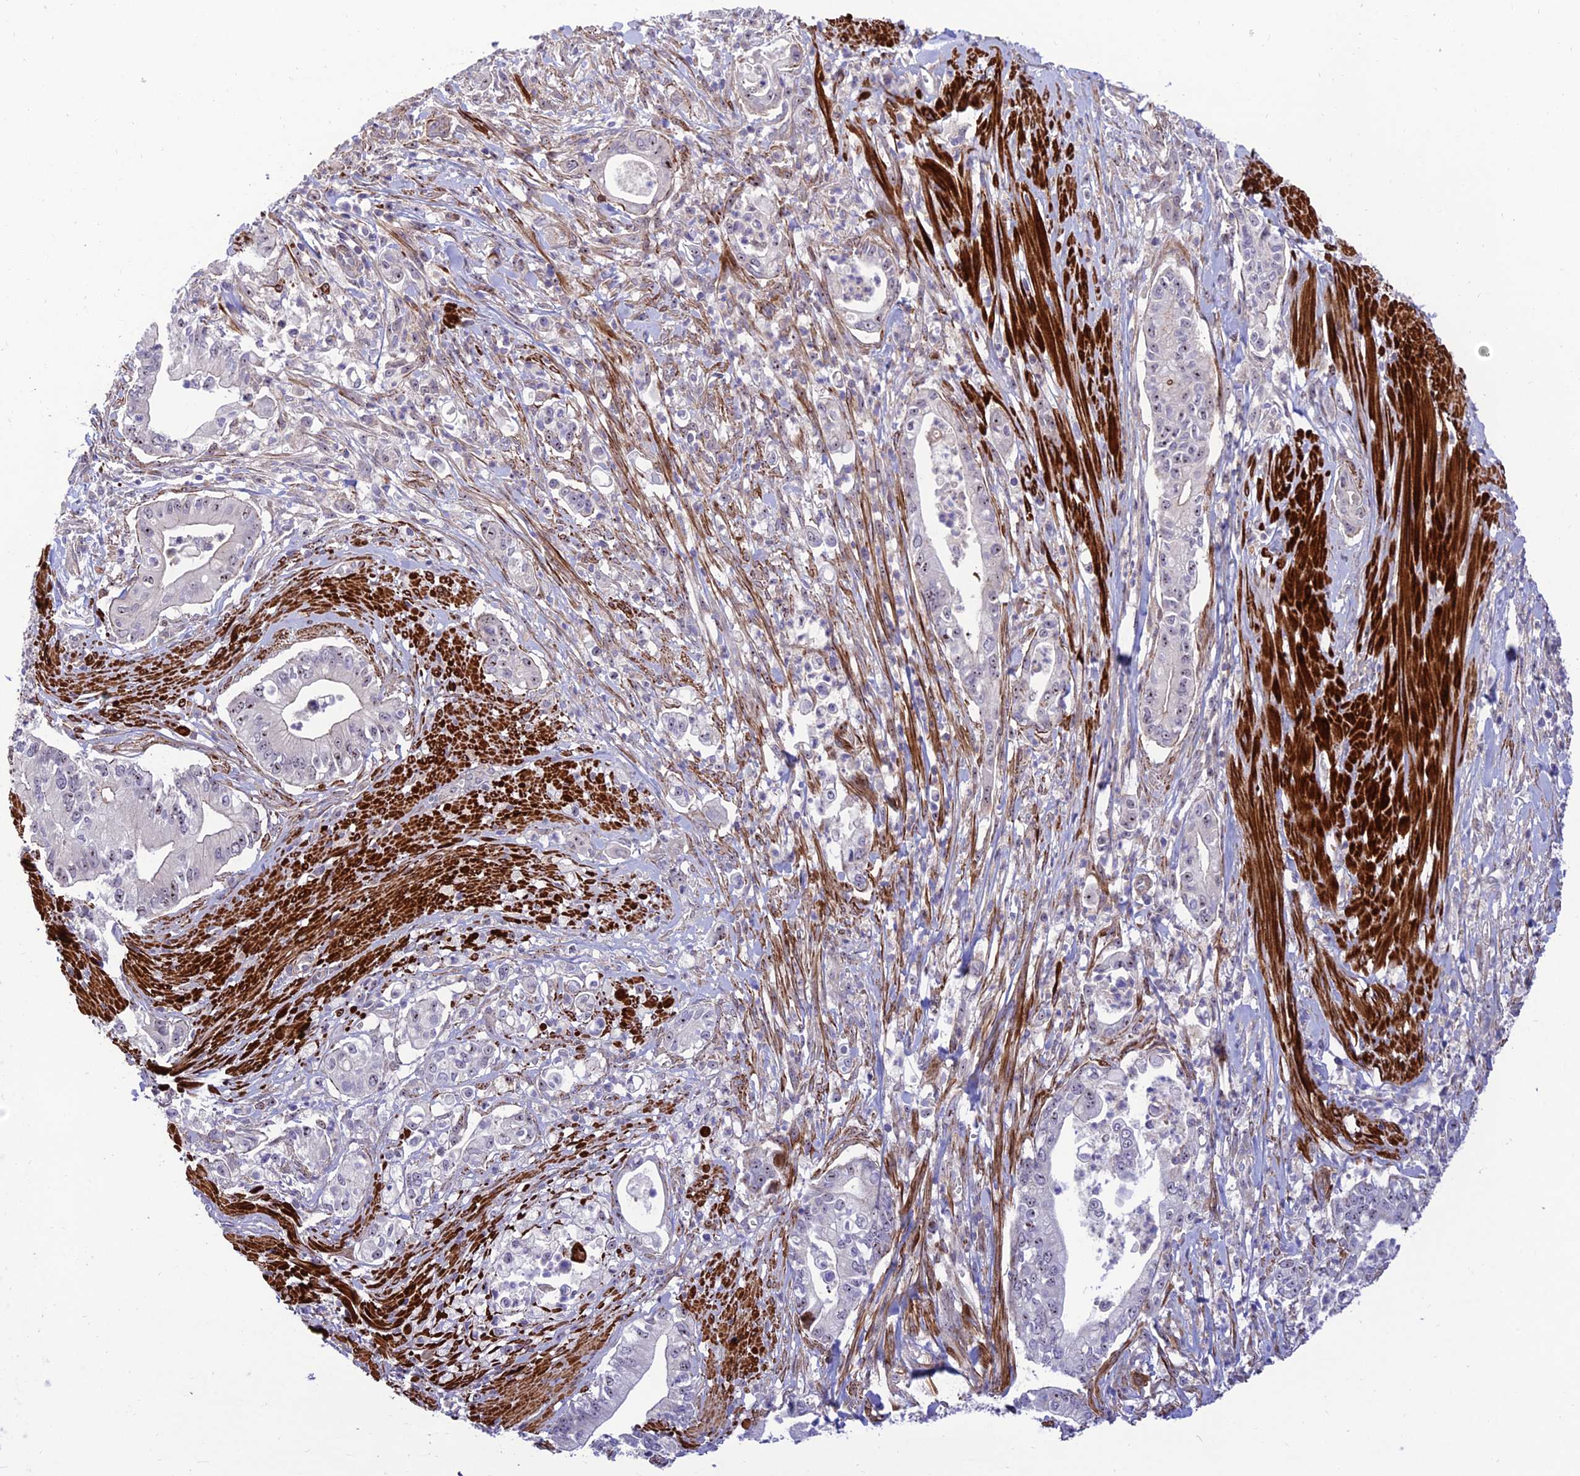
{"staining": {"intensity": "negative", "quantity": "none", "location": "none"}, "tissue": "pancreatic cancer", "cell_type": "Tumor cells", "image_type": "cancer", "snomed": [{"axis": "morphology", "description": "Adenocarcinoma, NOS"}, {"axis": "topography", "description": "Pancreas"}], "caption": "Immunohistochemistry photomicrograph of neoplastic tissue: human adenocarcinoma (pancreatic) stained with DAB reveals no significant protein expression in tumor cells. (Brightfield microscopy of DAB immunohistochemistry at high magnification).", "gene": "KBTBD7", "patient": {"sex": "male", "age": 78}}